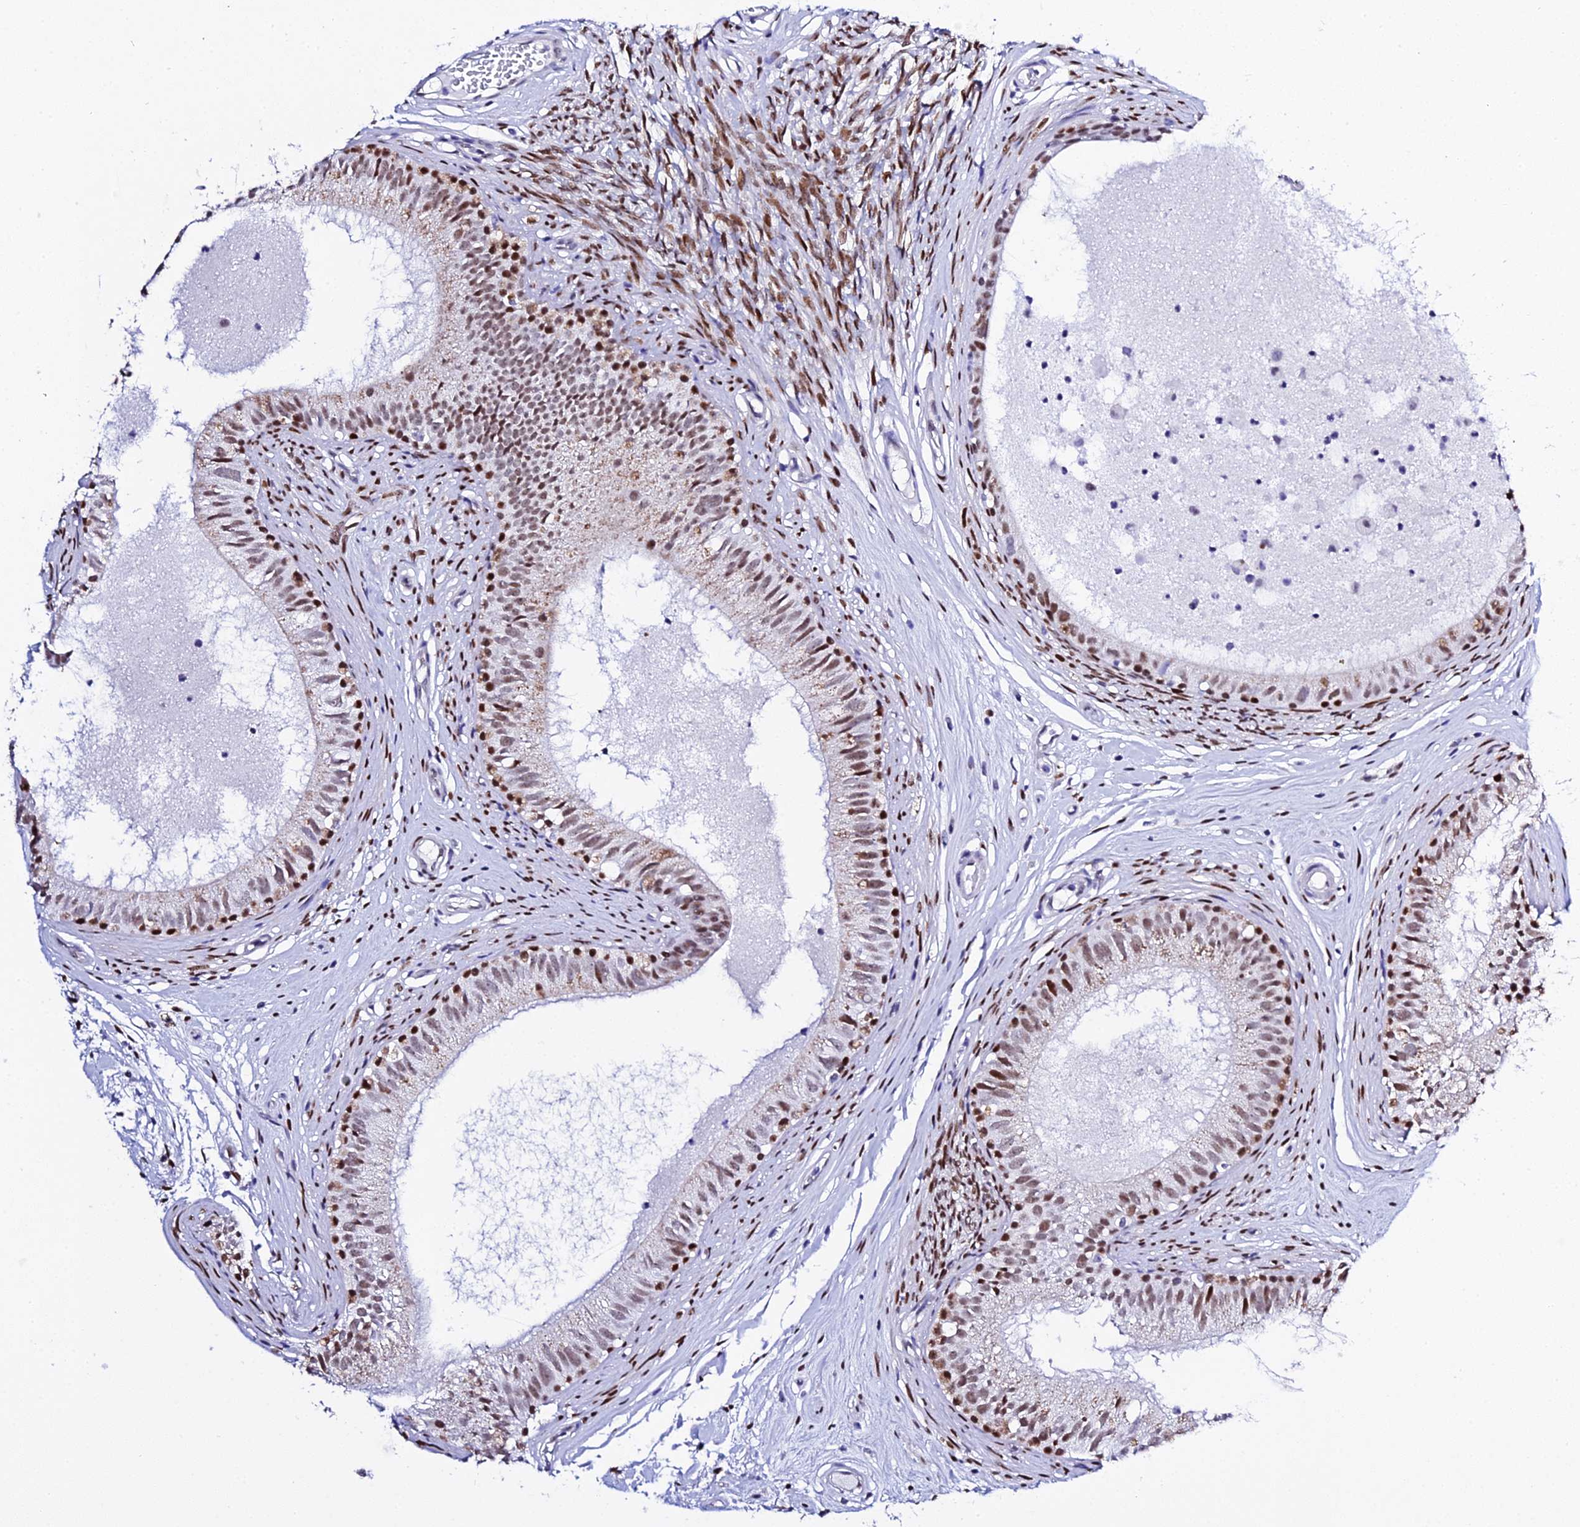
{"staining": {"intensity": "strong", "quantity": "25%-75%", "location": "nuclear"}, "tissue": "epididymis", "cell_type": "Glandular cells", "image_type": "normal", "snomed": [{"axis": "morphology", "description": "Normal tissue, NOS"}, {"axis": "topography", "description": "Epididymis"}], "caption": "A high-resolution micrograph shows IHC staining of benign epididymis, which reveals strong nuclear expression in approximately 25%-75% of glandular cells.", "gene": "POFUT2", "patient": {"sex": "male", "age": 74}}